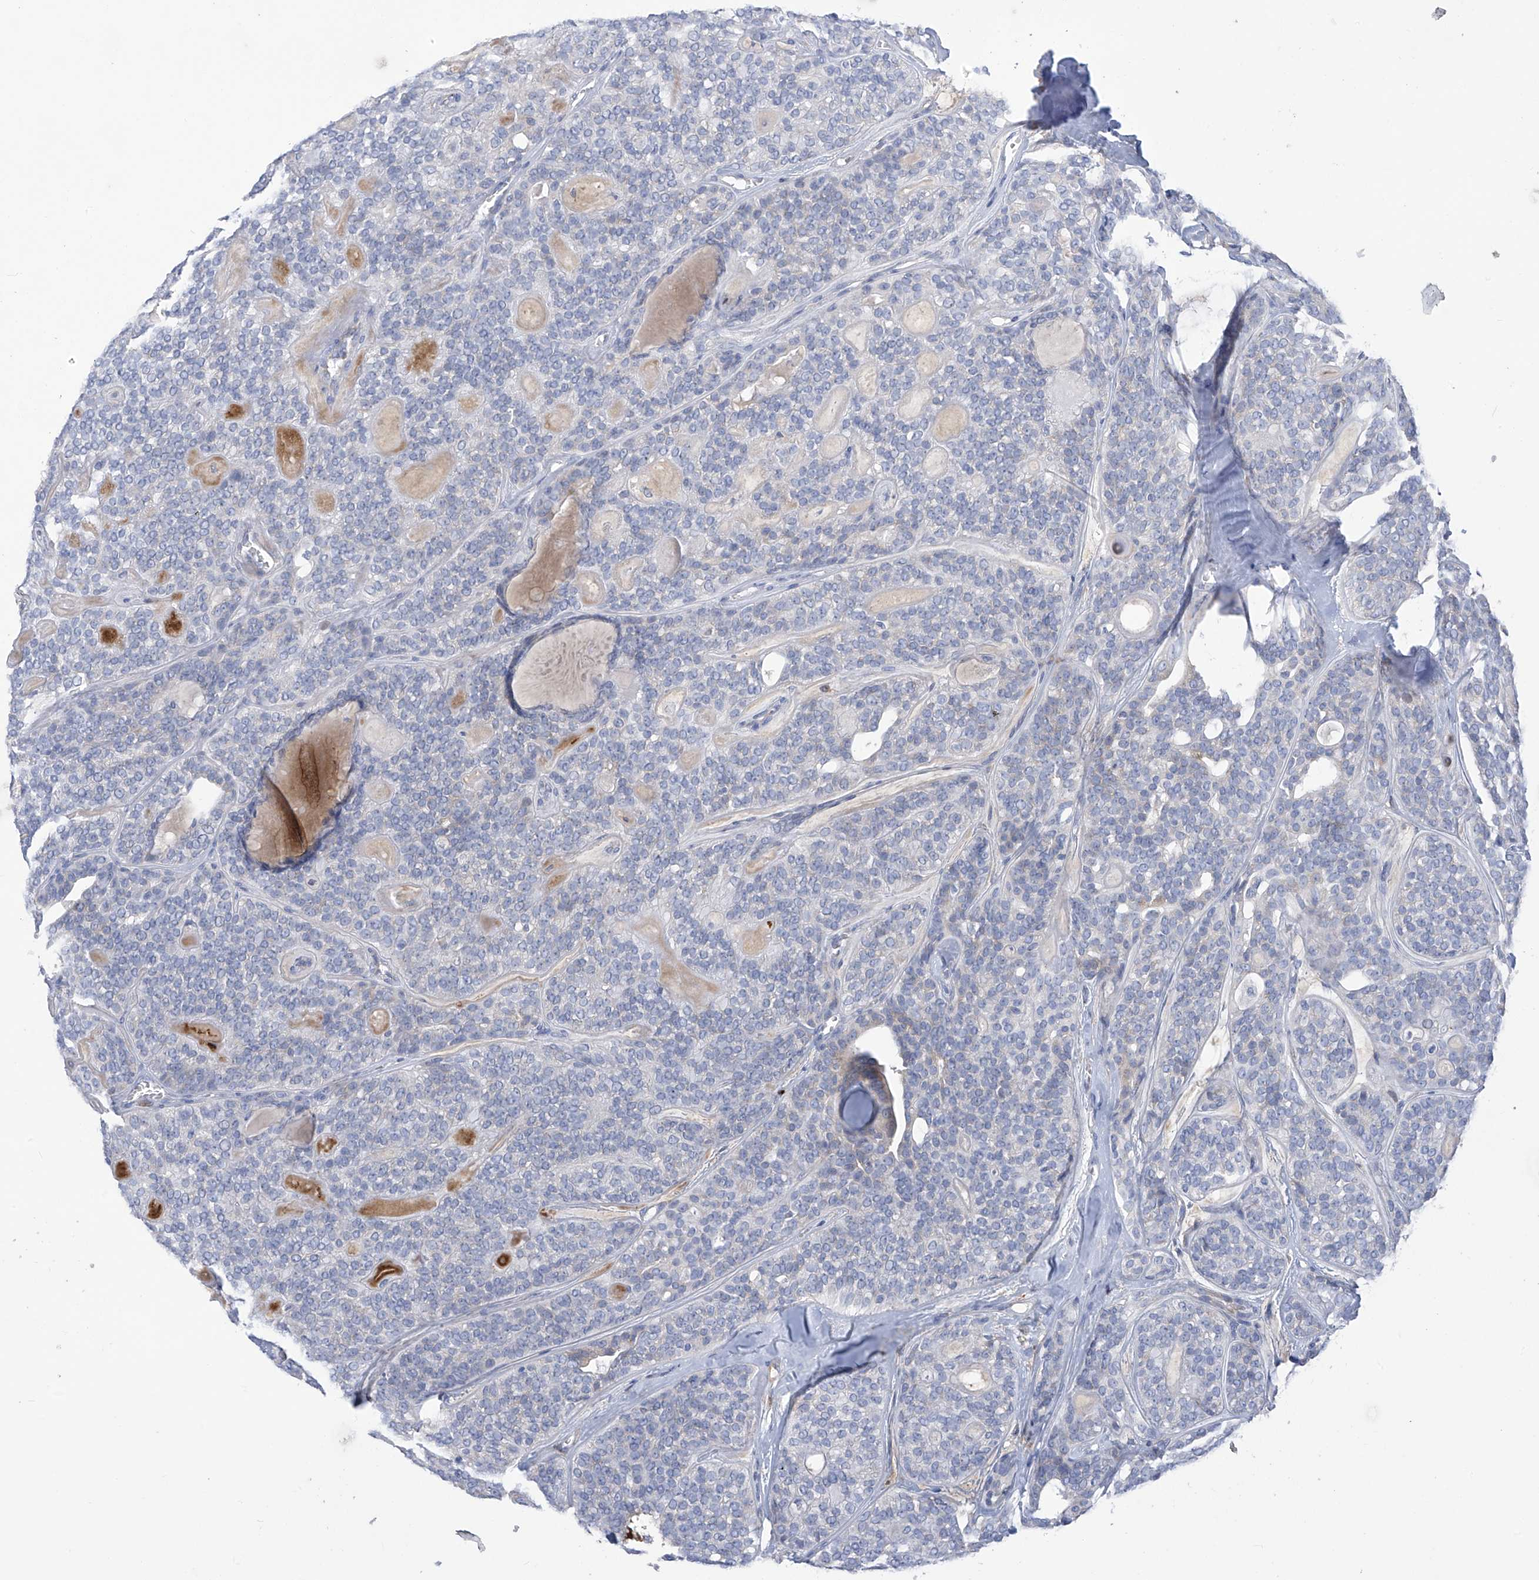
{"staining": {"intensity": "negative", "quantity": "none", "location": "none"}, "tissue": "head and neck cancer", "cell_type": "Tumor cells", "image_type": "cancer", "snomed": [{"axis": "morphology", "description": "Adenocarcinoma, NOS"}, {"axis": "topography", "description": "Head-Neck"}], "caption": "Head and neck cancer was stained to show a protein in brown. There is no significant staining in tumor cells. (Immunohistochemistry (ihc), brightfield microscopy, high magnification).", "gene": "SLCO4A1", "patient": {"sex": "male", "age": 66}}